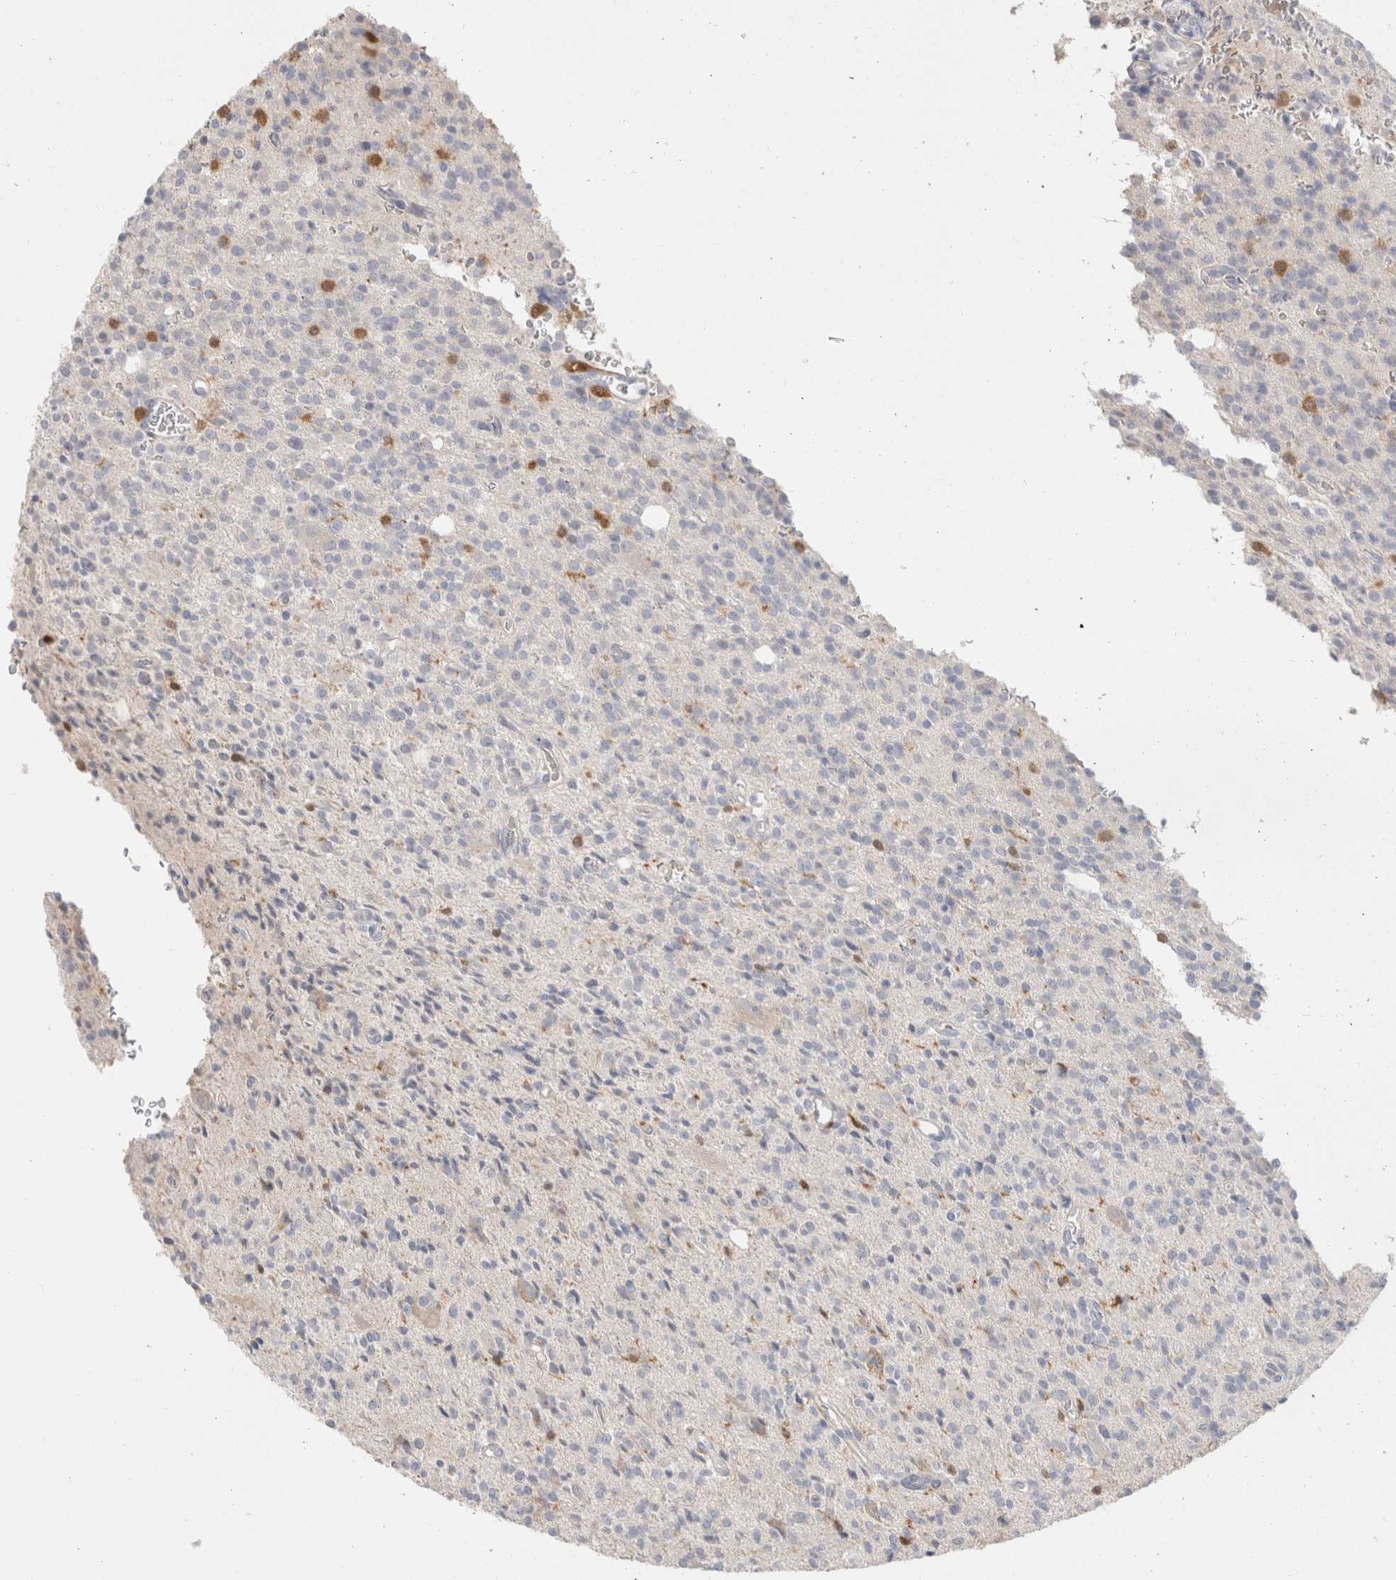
{"staining": {"intensity": "negative", "quantity": "none", "location": "none"}, "tissue": "glioma", "cell_type": "Tumor cells", "image_type": "cancer", "snomed": [{"axis": "morphology", "description": "Glioma, malignant, High grade"}, {"axis": "topography", "description": "Brain"}], "caption": "IHC micrograph of neoplastic tissue: human malignant glioma (high-grade) stained with DAB (3,3'-diaminobenzidine) reveals no significant protein expression in tumor cells.", "gene": "HPGDS", "patient": {"sex": "male", "age": 34}}